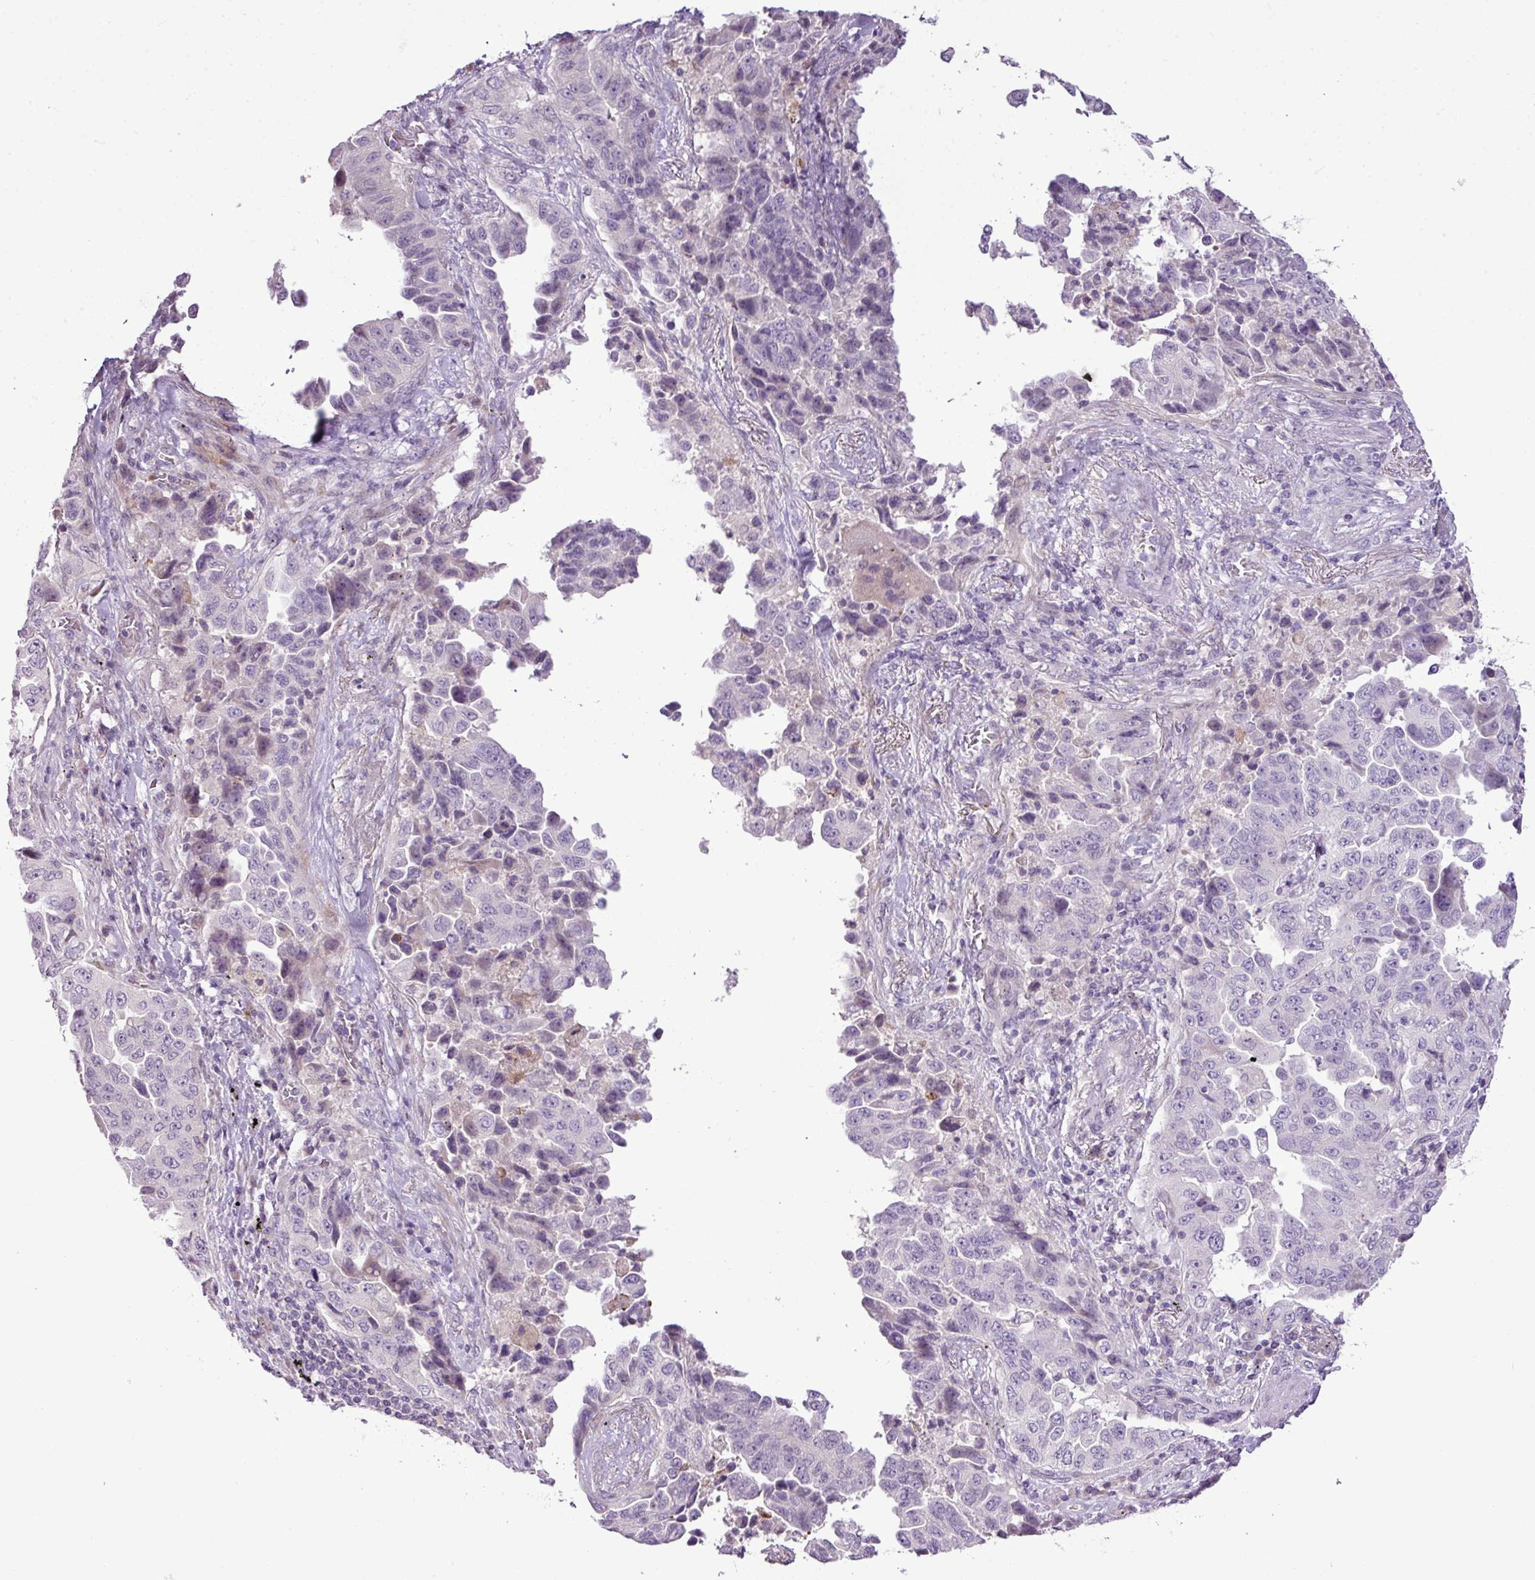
{"staining": {"intensity": "negative", "quantity": "none", "location": "none"}, "tissue": "lung cancer", "cell_type": "Tumor cells", "image_type": "cancer", "snomed": [{"axis": "morphology", "description": "Adenocarcinoma, NOS"}, {"axis": "topography", "description": "Lung"}], "caption": "The image displays no significant expression in tumor cells of lung cancer (adenocarcinoma). (DAB IHC, high magnification).", "gene": "DNAJB13", "patient": {"sex": "female", "age": 51}}